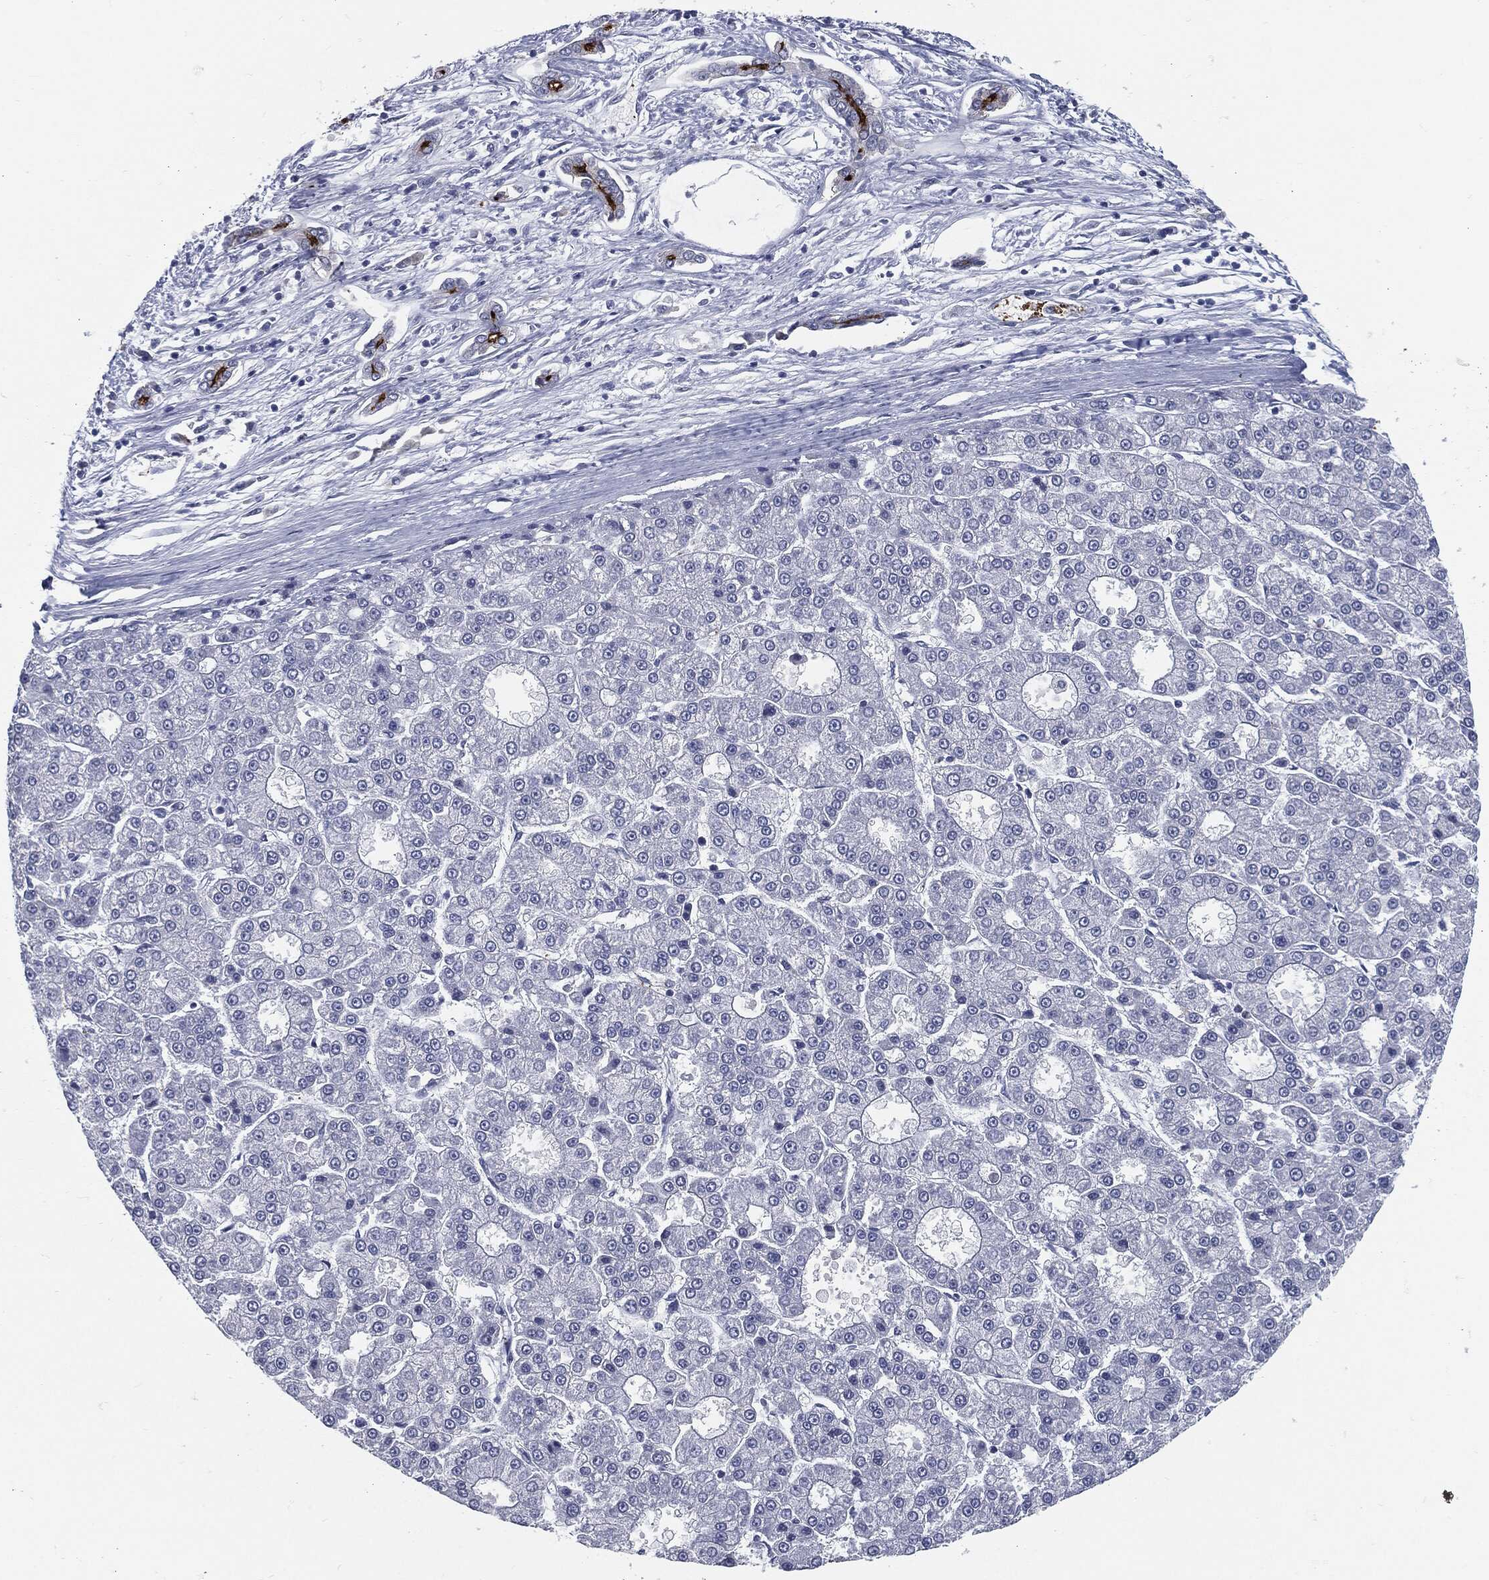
{"staining": {"intensity": "negative", "quantity": "none", "location": "none"}, "tissue": "liver cancer", "cell_type": "Tumor cells", "image_type": "cancer", "snomed": [{"axis": "morphology", "description": "Carcinoma, Hepatocellular, NOS"}, {"axis": "topography", "description": "Liver"}], "caption": "Tumor cells show no significant protein positivity in hepatocellular carcinoma (liver).", "gene": "PROM1", "patient": {"sex": "male", "age": 70}}